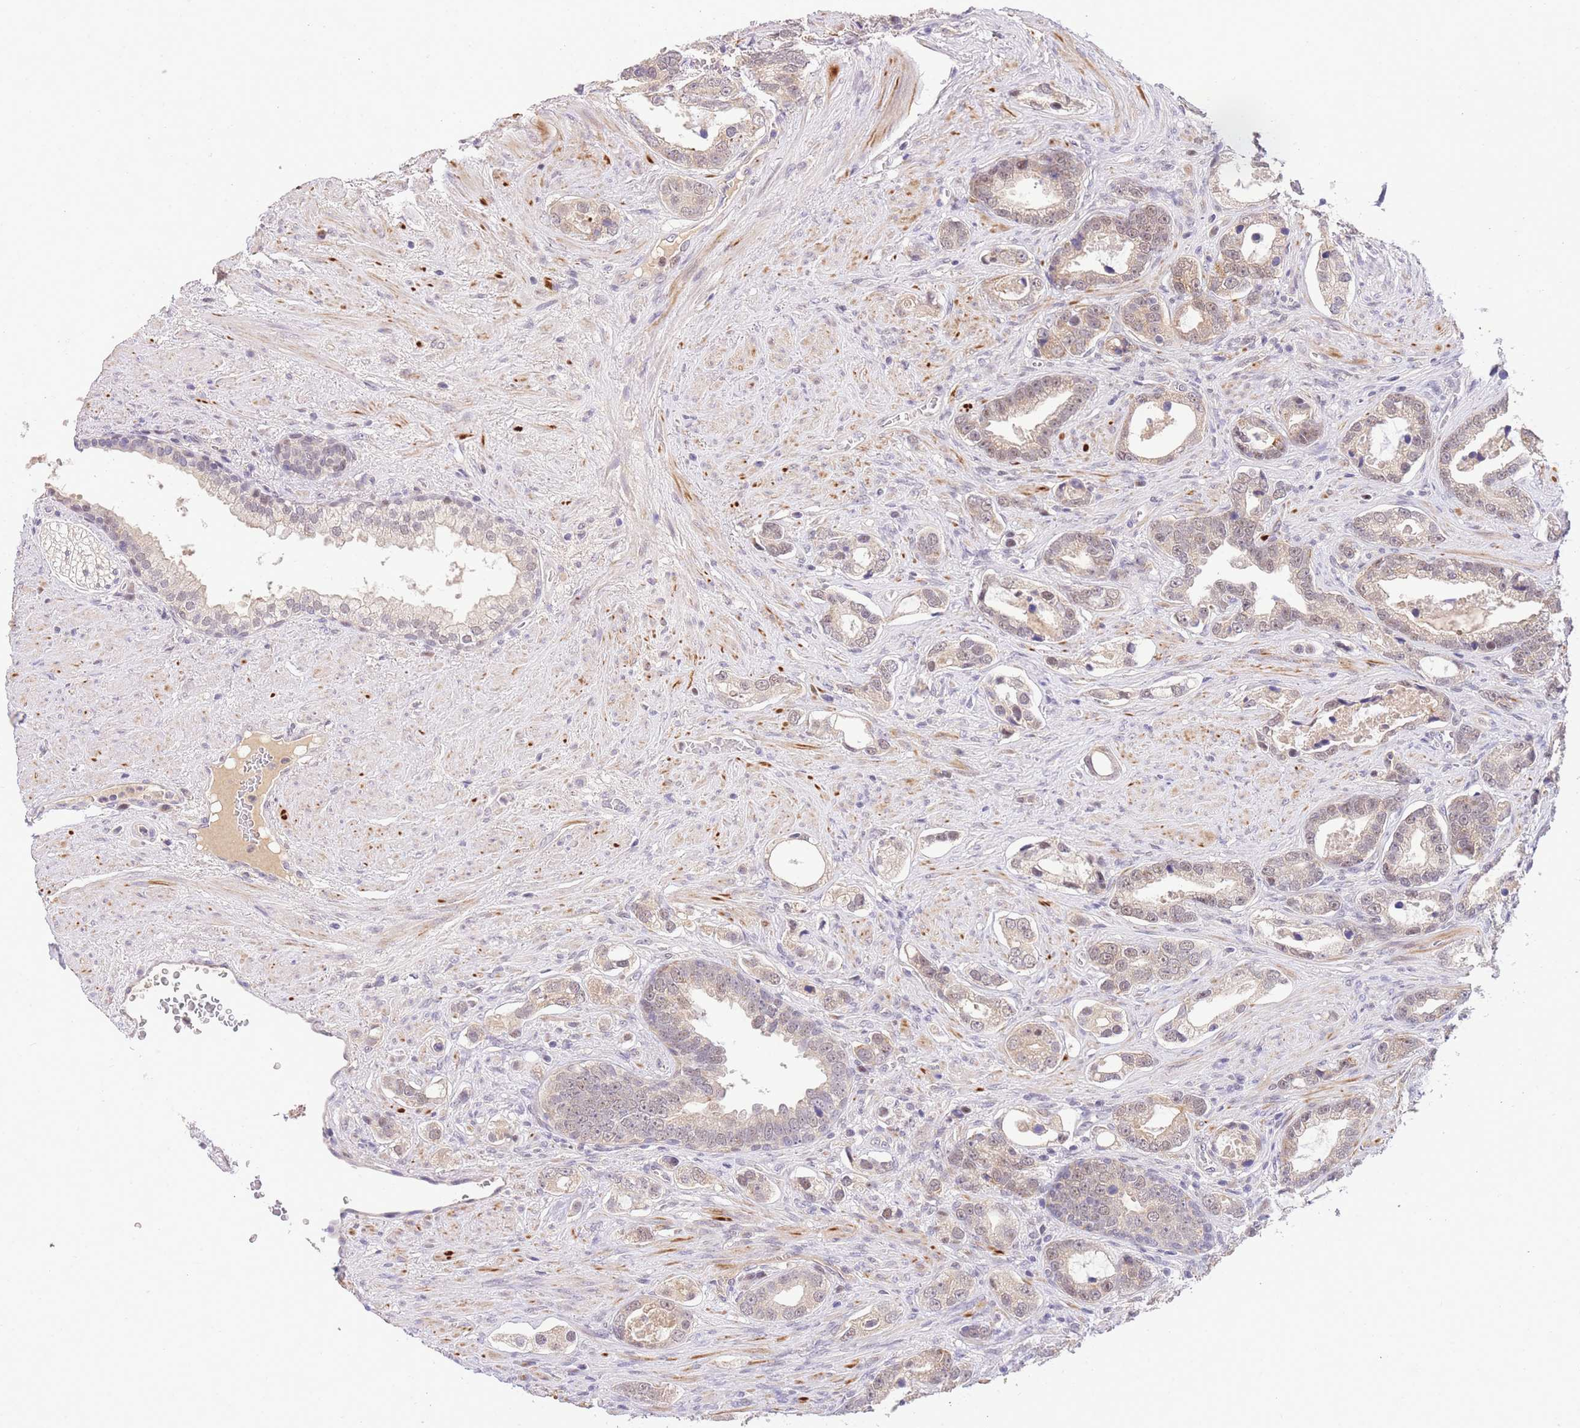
{"staining": {"intensity": "weak", "quantity": "25%-75%", "location": "cytoplasmic/membranous,nuclear"}, "tissue": "prostate cancer", "cell_type": "Tumor cells", "image_type": "cancer", "snomed": [{"axis": "morphology", "description": "Adenocarcinoma, High grade"}, {"axis": "topography", "description": "Prostate"}], "caption": "This histopathology image reveals high-grade adenocarcinoma (prostate) stained with IHC to label a protein in brown. The cytoplasmic/membranous and nuclear of tumor cells show weak positivity for the protein. Nuclei are counter-stained blue.", "gene": "SLC35F2", "patient": {"sex": "male", "age": 67}}